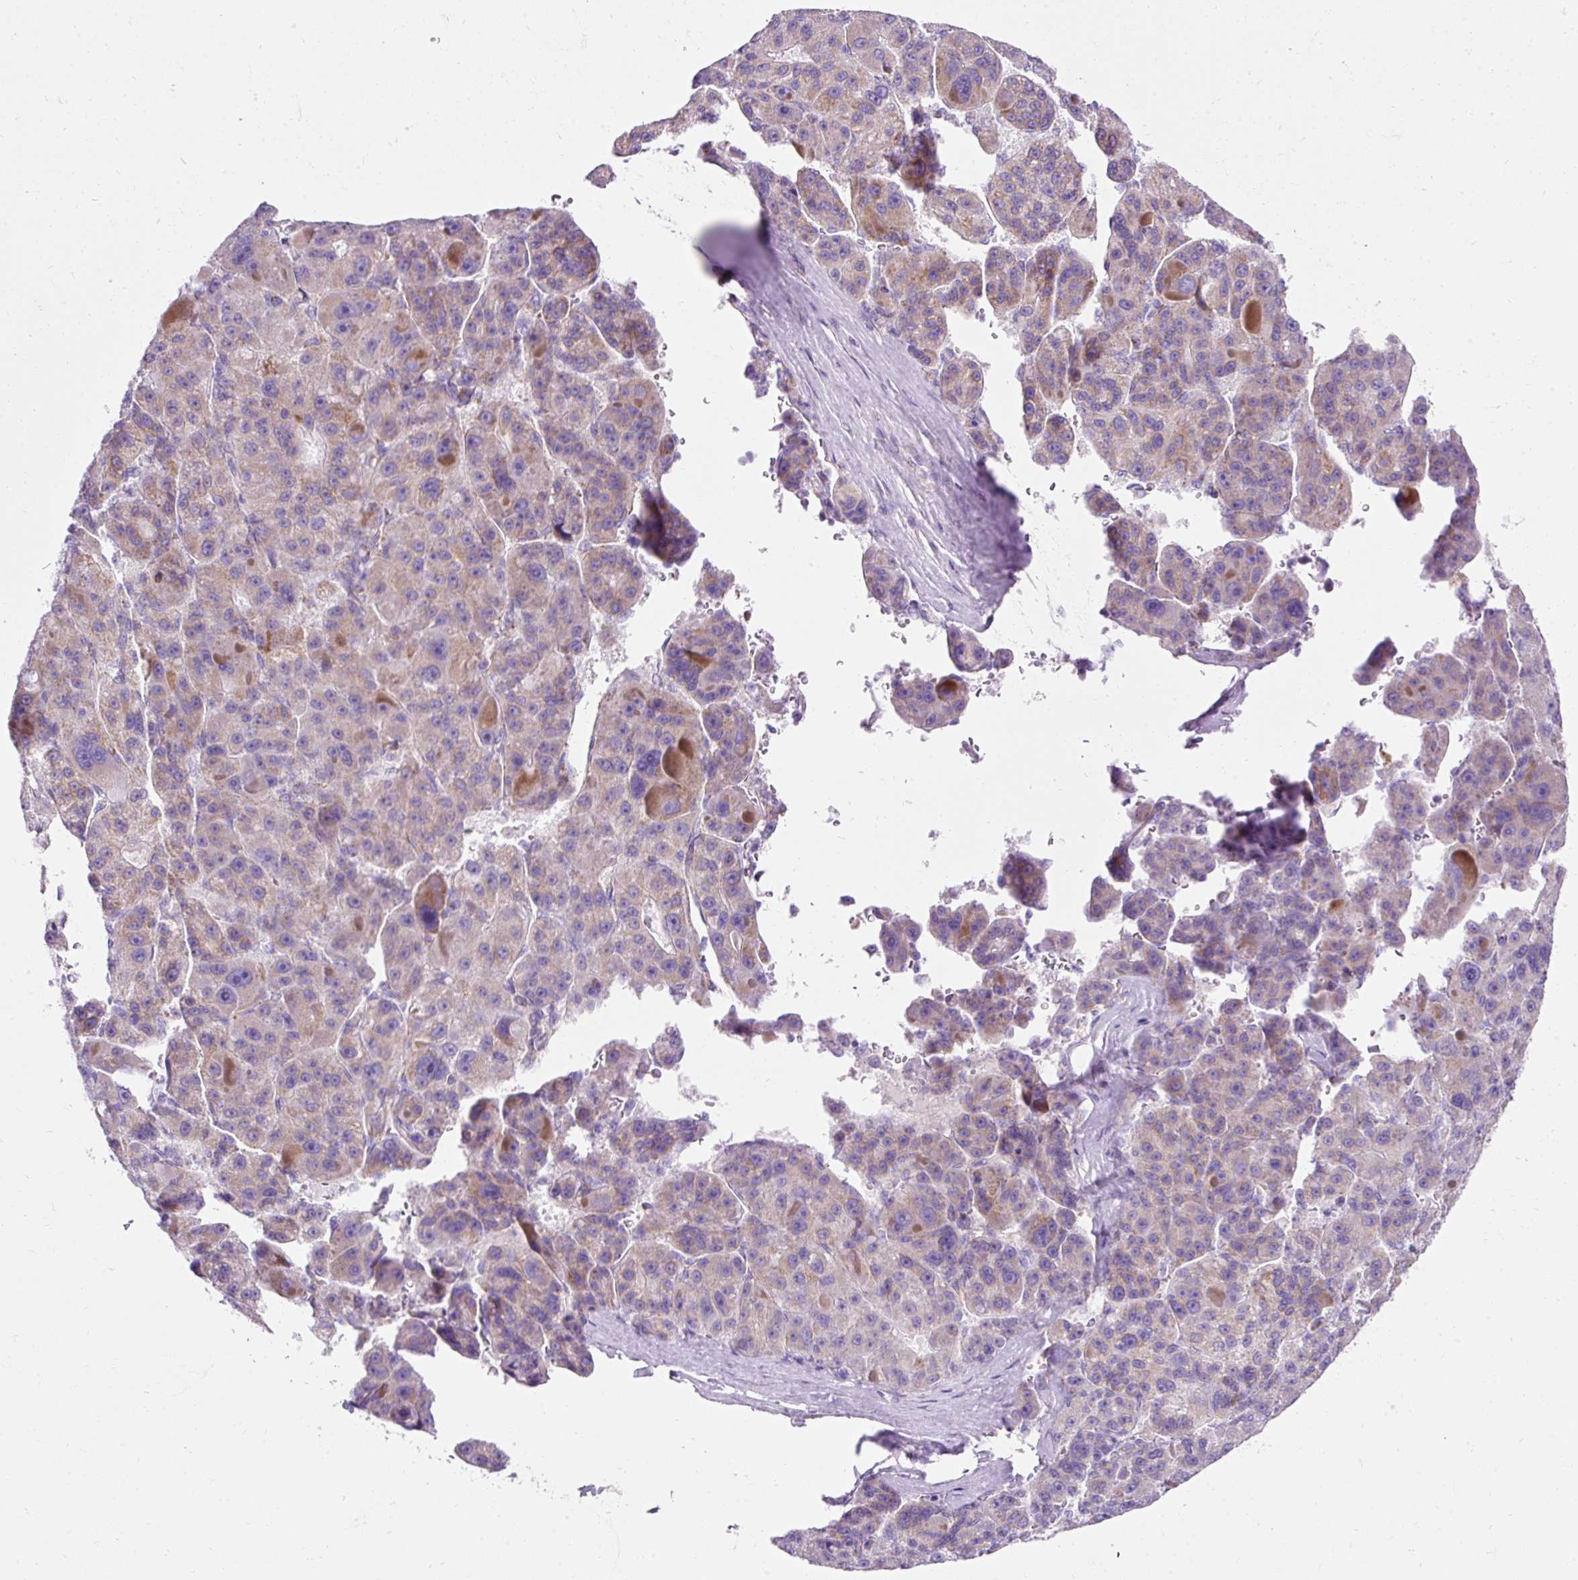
{"staining": {"intensity": "weak", "quantity": "<25%", "location": "cytoplasmic/membranous"}, "tissue": "liver cancer", "cell_type": "Tumor cells", "image_type": "cancer", "snomed": [{"axis": "morphology", "description": "Carcinoma, Hepatocellular, NOS"}, {"axis": "topography", "description": "Liver"}], "caption": "Immunohistochemistry (IHC) photomicrograph of human liver cancer stained for a protein (brown), which reveals no positivity in tumor cells.", "gene": "PLPP2", "patient": {"sex": "male", "age": 76}}